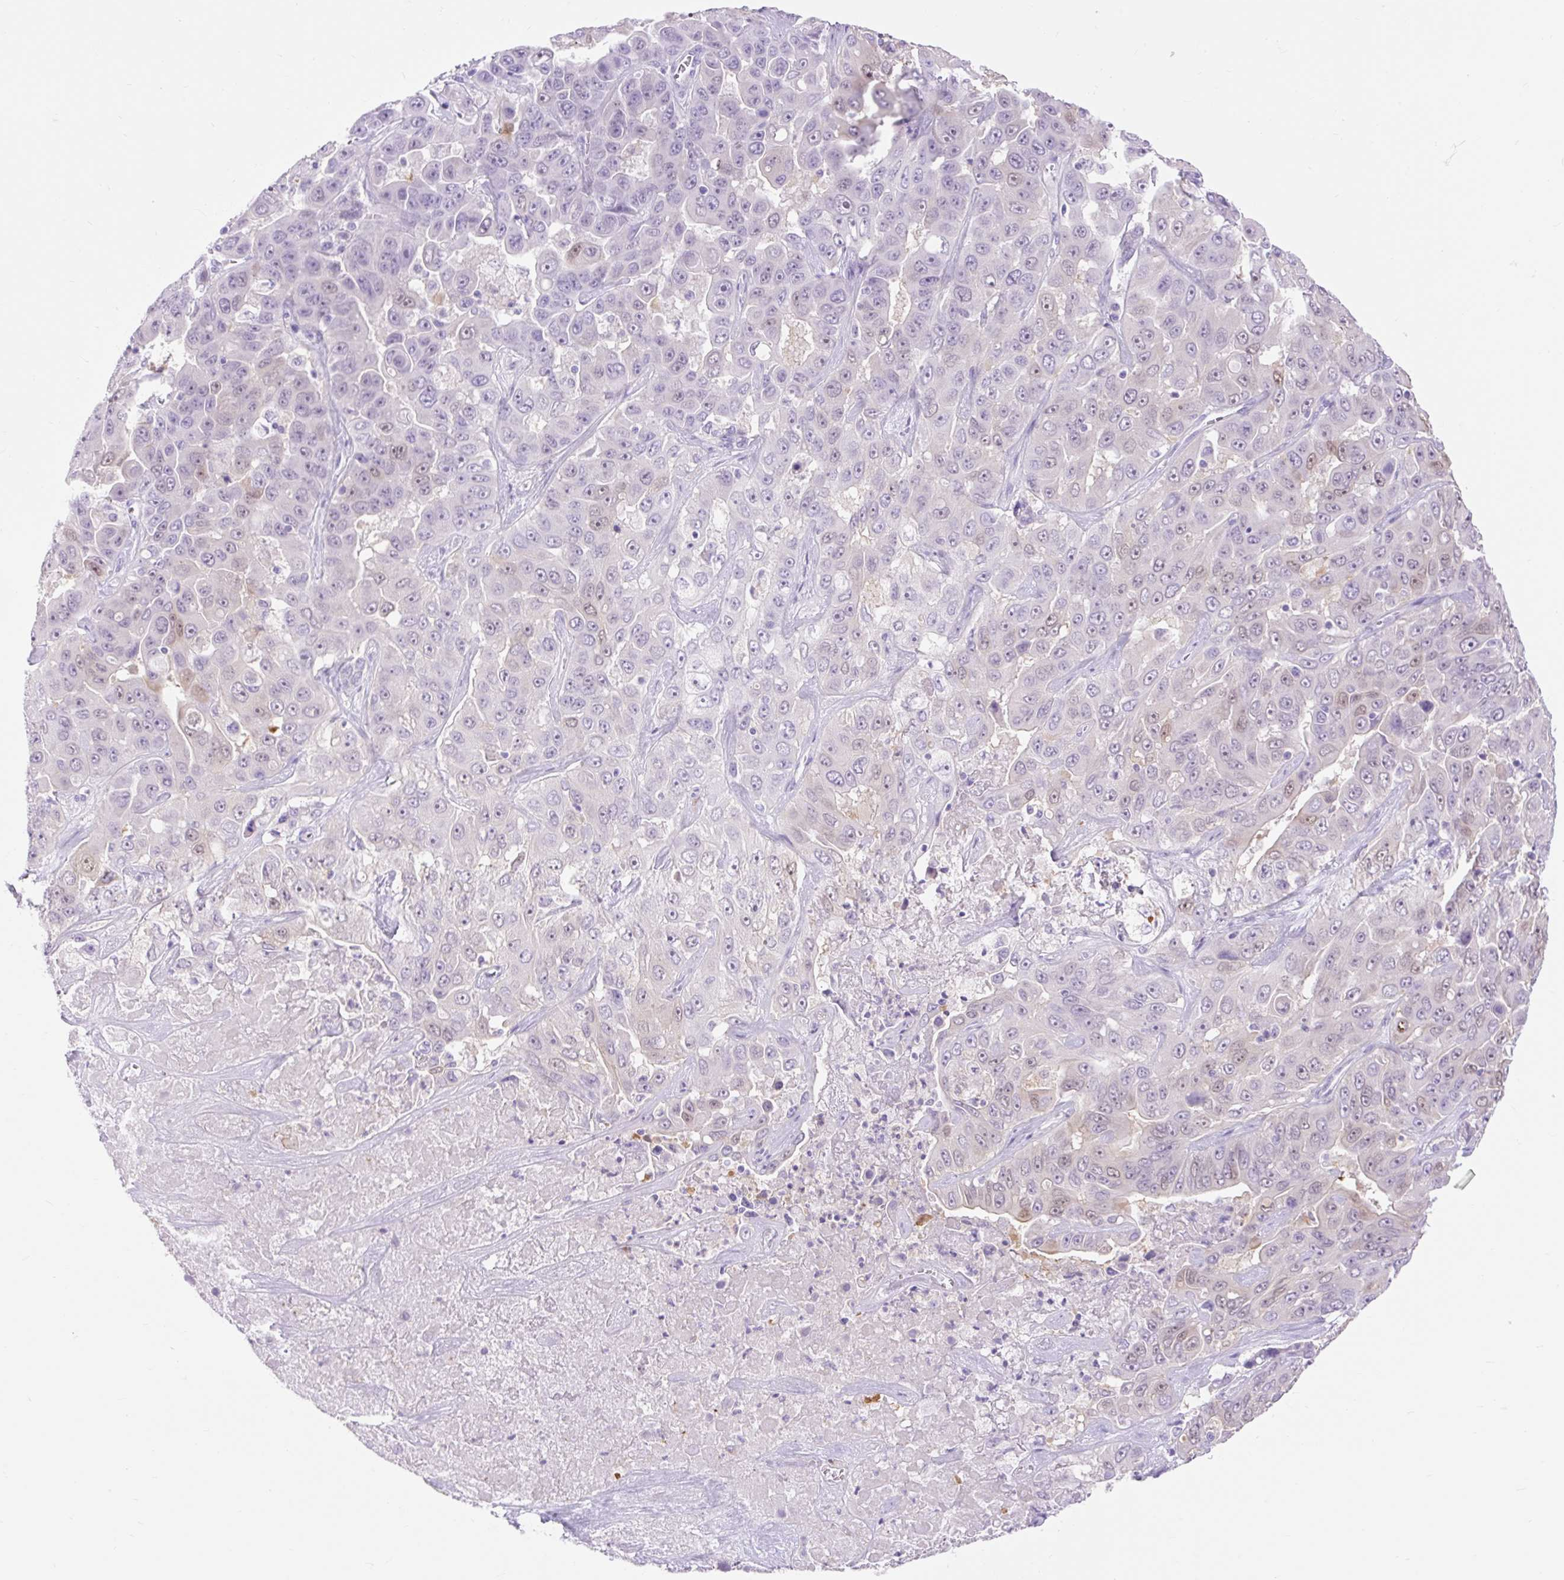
{"staining": {"intensity": "weak", "quantity": "<25%", "location": "nuclear"}, "tissue": "liver cancer", "cell_type": "Tumor cells", "image_type": "cancer", "snomed": [{"axis": "morphology", "description": "Cholangiocarcinoma"}, {"axis": "topography", "description": "Liver"}], "caption": "This is a image of immunohistochemistry (IHC) staining of liver cholangiocarcinoma, which shows no expression in tumor cells. (Stains: DAB (3,3'-diaminobenzidine) immunohistochemistry with hematoxylin counter stain, Microscopy: brightfield microscopy at high magnification).", "gene": "SLC25A40", "patient": {"sex": "female", "age": 52}}